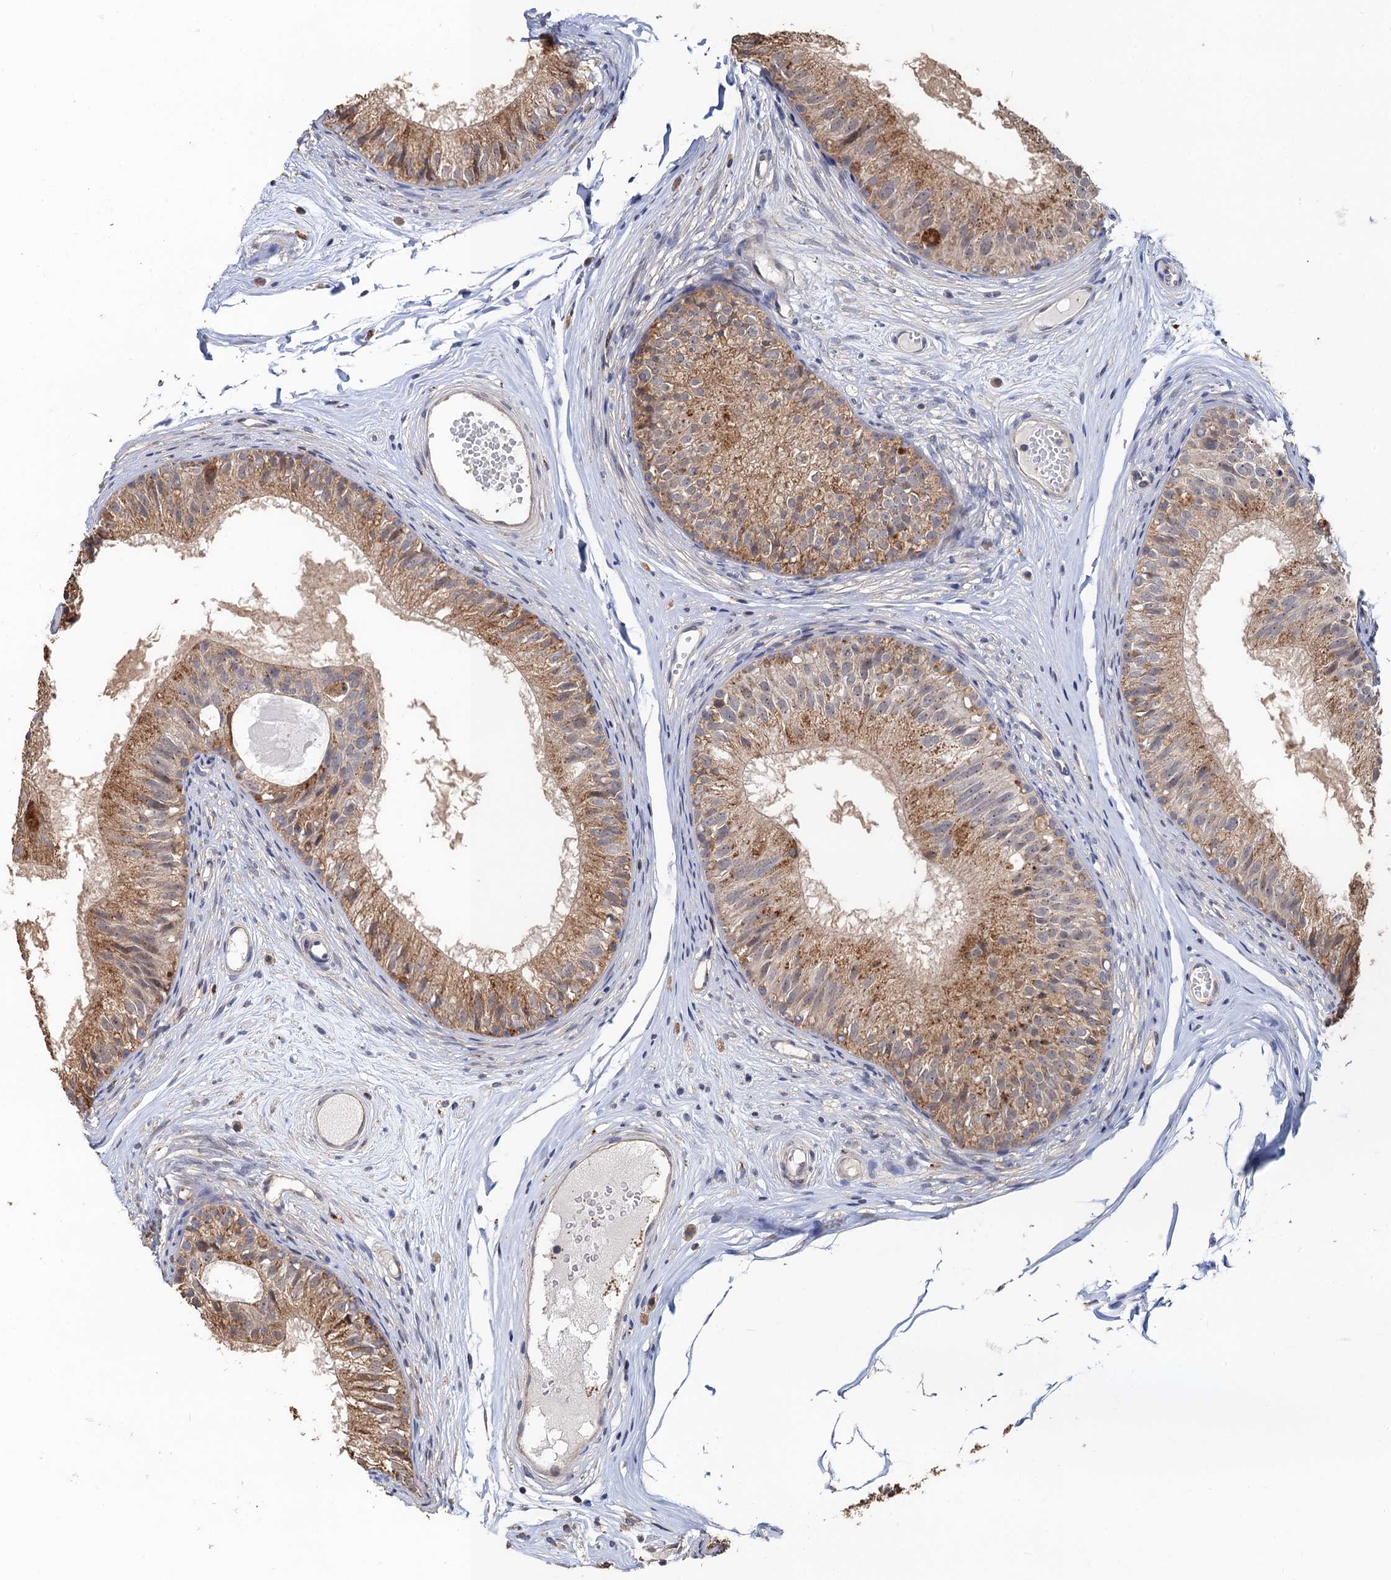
{"staining": {"intensity": "moderate", "quantity": ">75%", "location": "cytoplasmic/membranous"}, "tissue": "epididymis", "cell_type": "Glandular cells", "image_type": "normal", "snomed": [{"axis": "morphology", "description": "Normal tissue, NOS"}, {"axis": "morphology", "description": "Seminoma in situ"}, {"axis": "topography", "description": "Testis"}, {"axis": "topography", "description": "Epididymis"}], "caption": "About >75% of glandular cells in normal human epididymis demonstrate moderate cytoplasmic/membranous protein expression as visualized by brown immunohistochemical staining.", "gene": "BMERB1", "patient": {"sex": "male", "age": 28}}